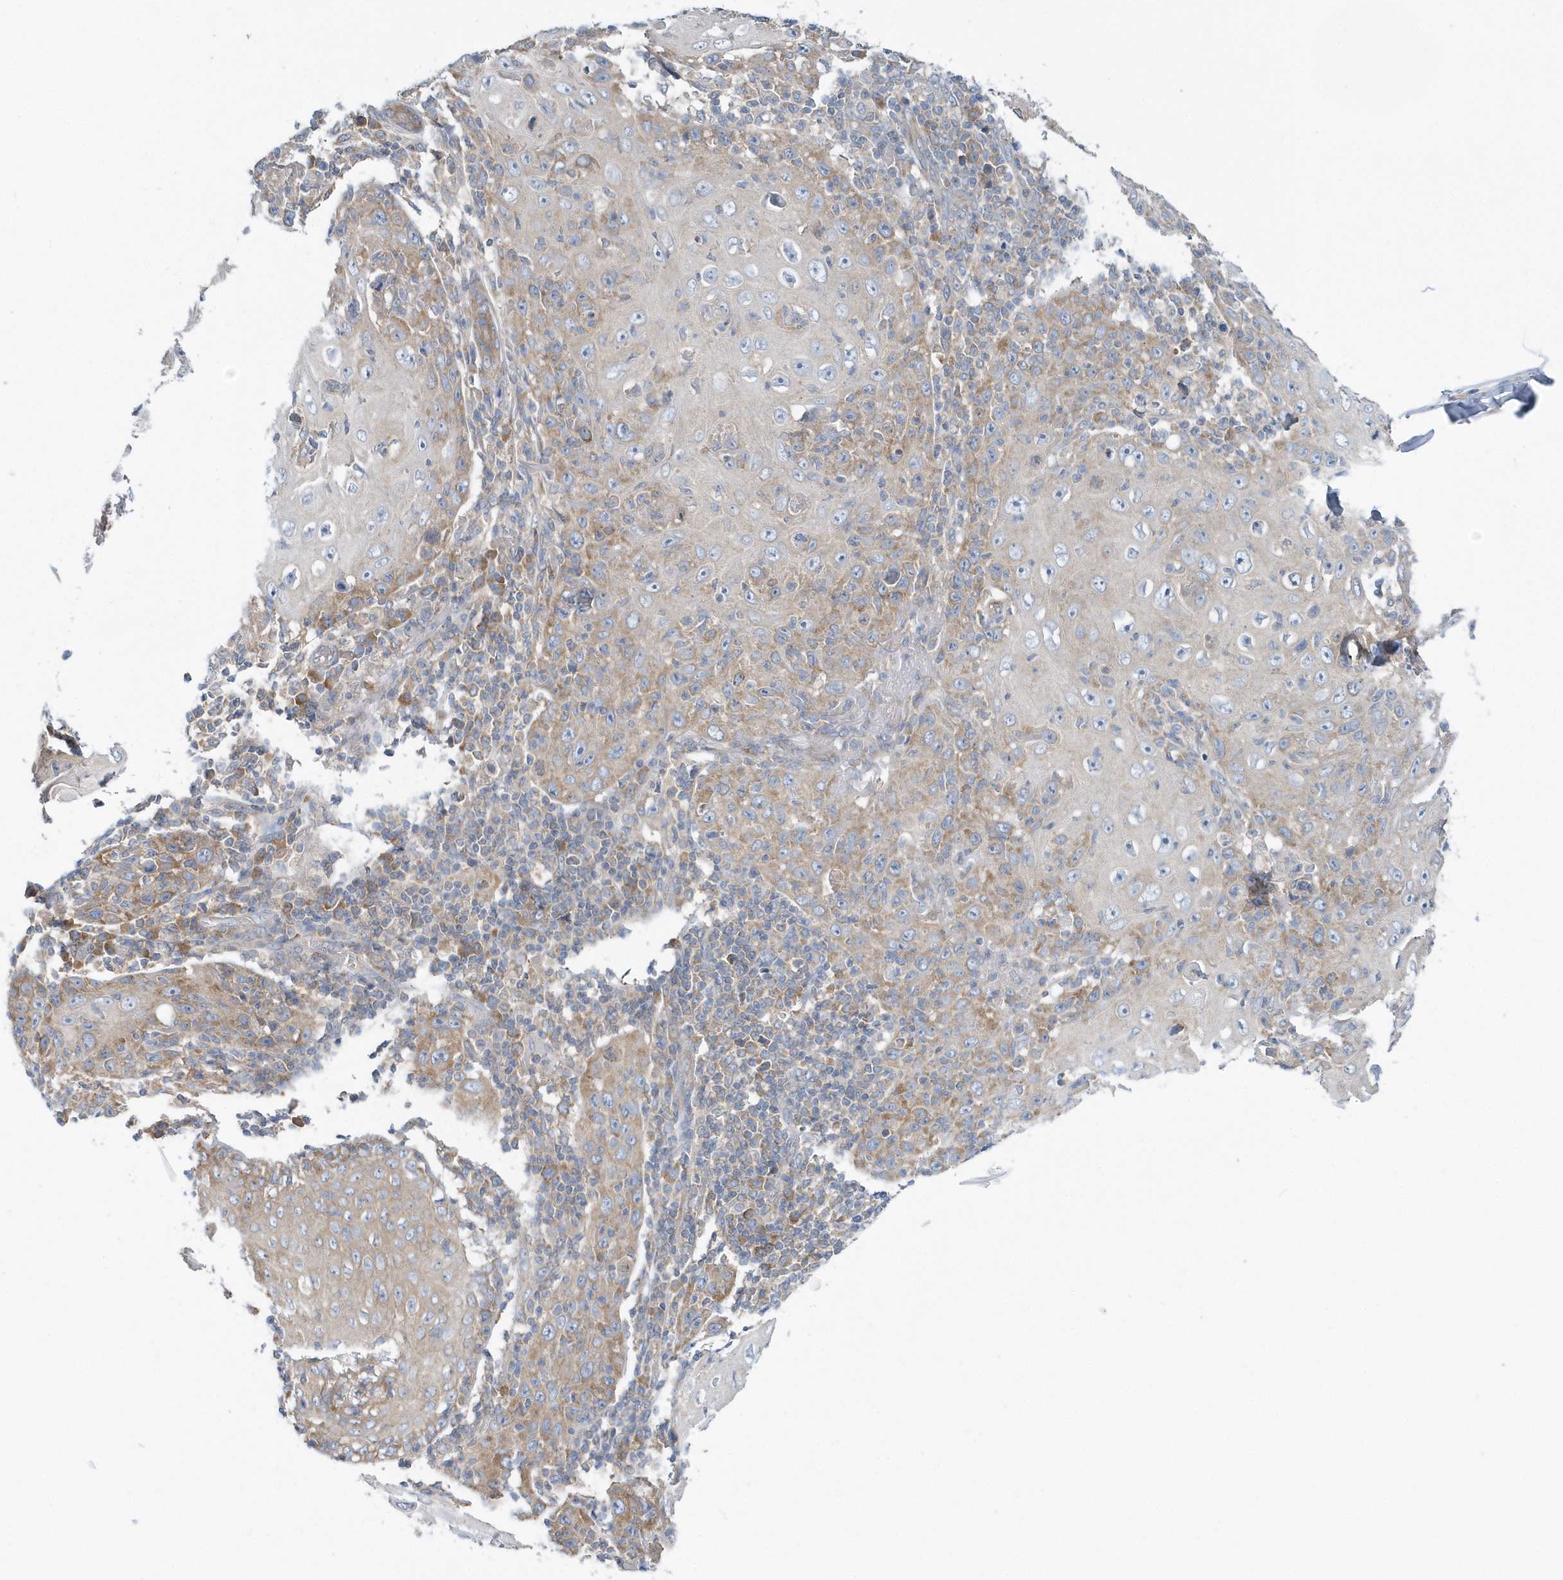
{"staining": {"intensity": "weak", "quantity": "25%-75%", "location": "cytoplasmic/membranous"}, "tissue": "skin cancer", "cell_type": "Tumor cells", "image_type": "cancer", "snomed": [{"axis": "morphology", "description": "Squamous cell carcinoma, NOS"}, {"axis": "topography", "description": "Skin"}], "caption": "An image of skin cancer stained for a protein exhibits weak cytoplasmic/membranous brown staining in tumor cells. The staining is performed using DAB brown chromogen to label protein expression. The nuclei are counter-stained blue using hematoxylin.", "gene": "EIF3C", "patient": {"sex": "female", "age": 88}}